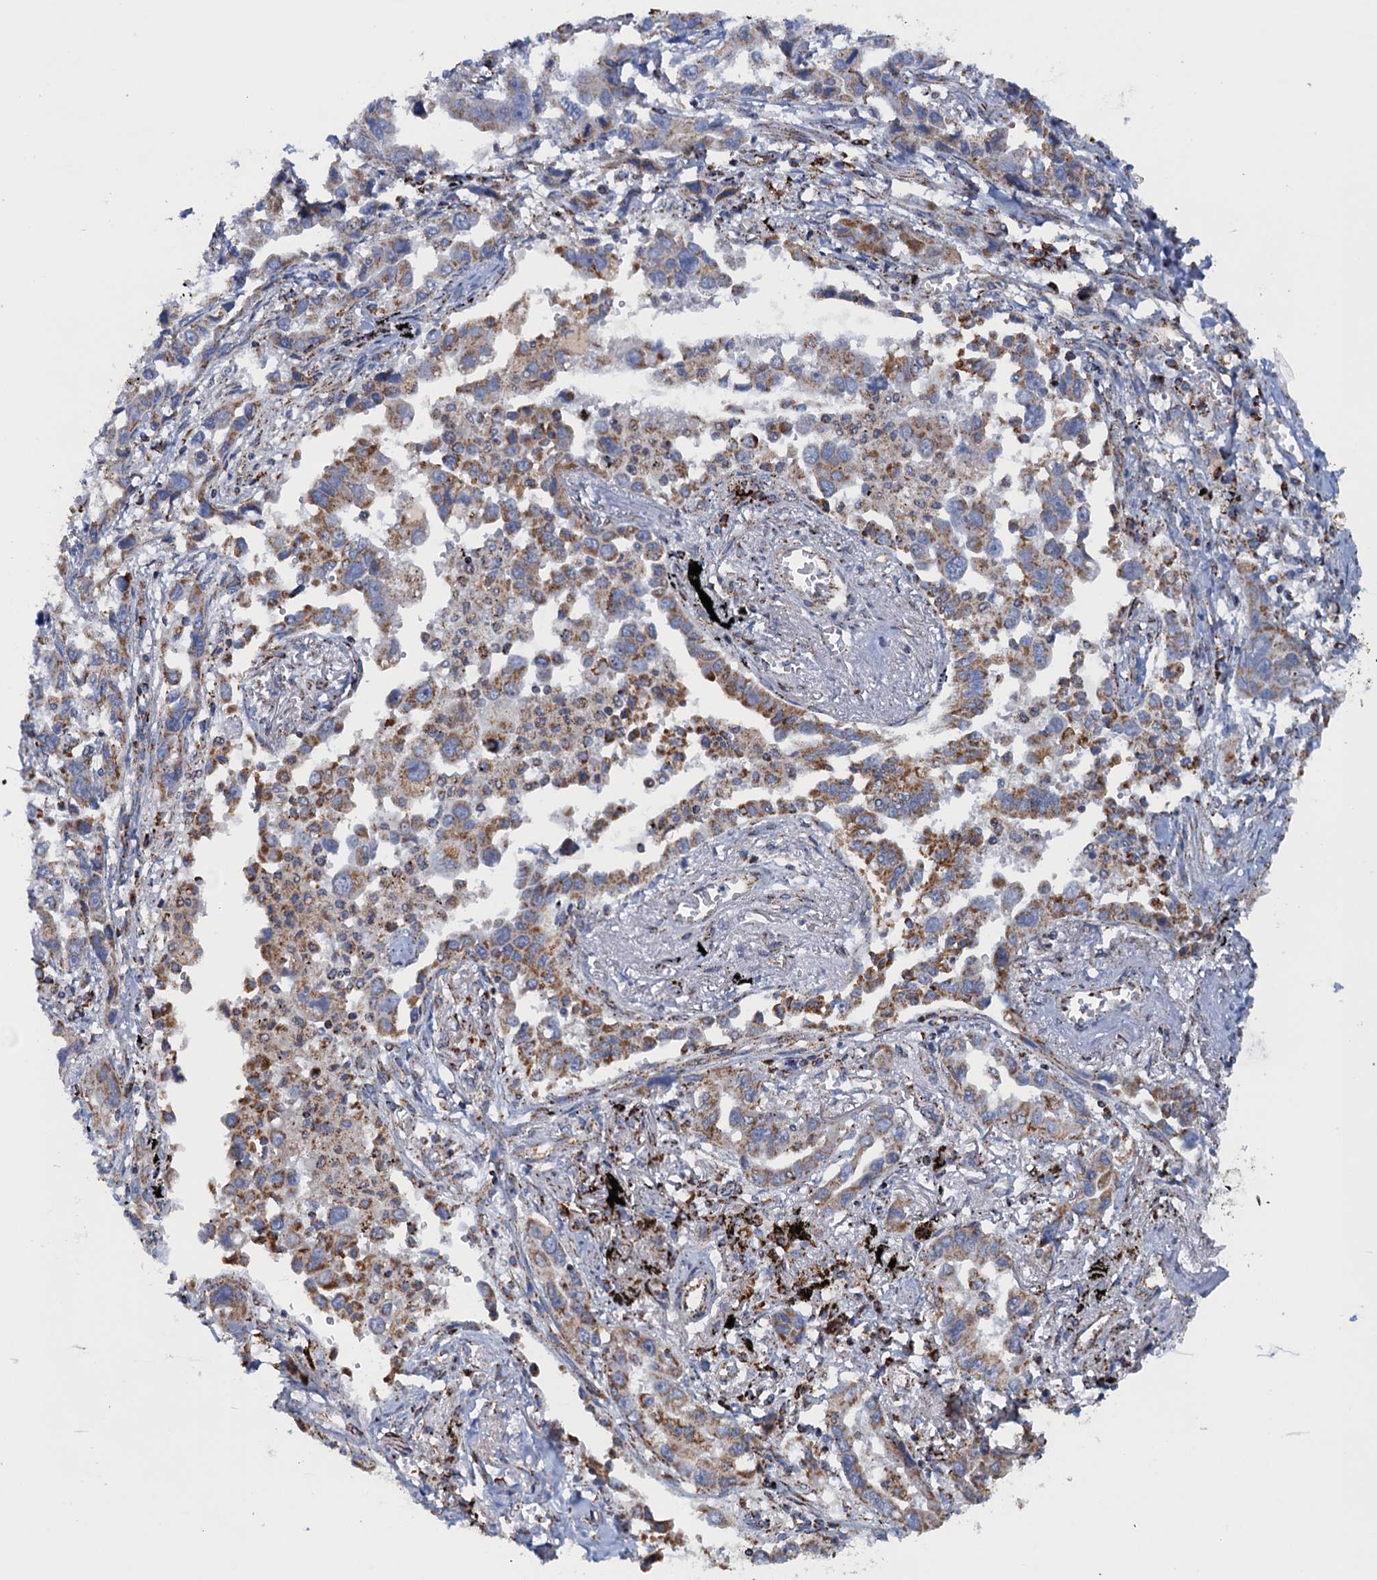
{"staining": {"intensity": "moderate", "quantity": ">75%", "location": "cytoplasmic/membranous"}, "tissue": "lung cancer", "cell_type": "Tumor cells", "image_type": "cancer", "snomed": [{"axis": "morphology", "description": "Adenocarcinoma, NOS"}, {"axis": "topography", "description": "Lung"}], "caption": "A brown stain highlights moderate cytoplasmic/membranous positivity of a protein in lung cancer (adenocarcinoma) tumor cells.", "gene": "GTPBP3", "patient": {"sex": "male", "age": 67}}